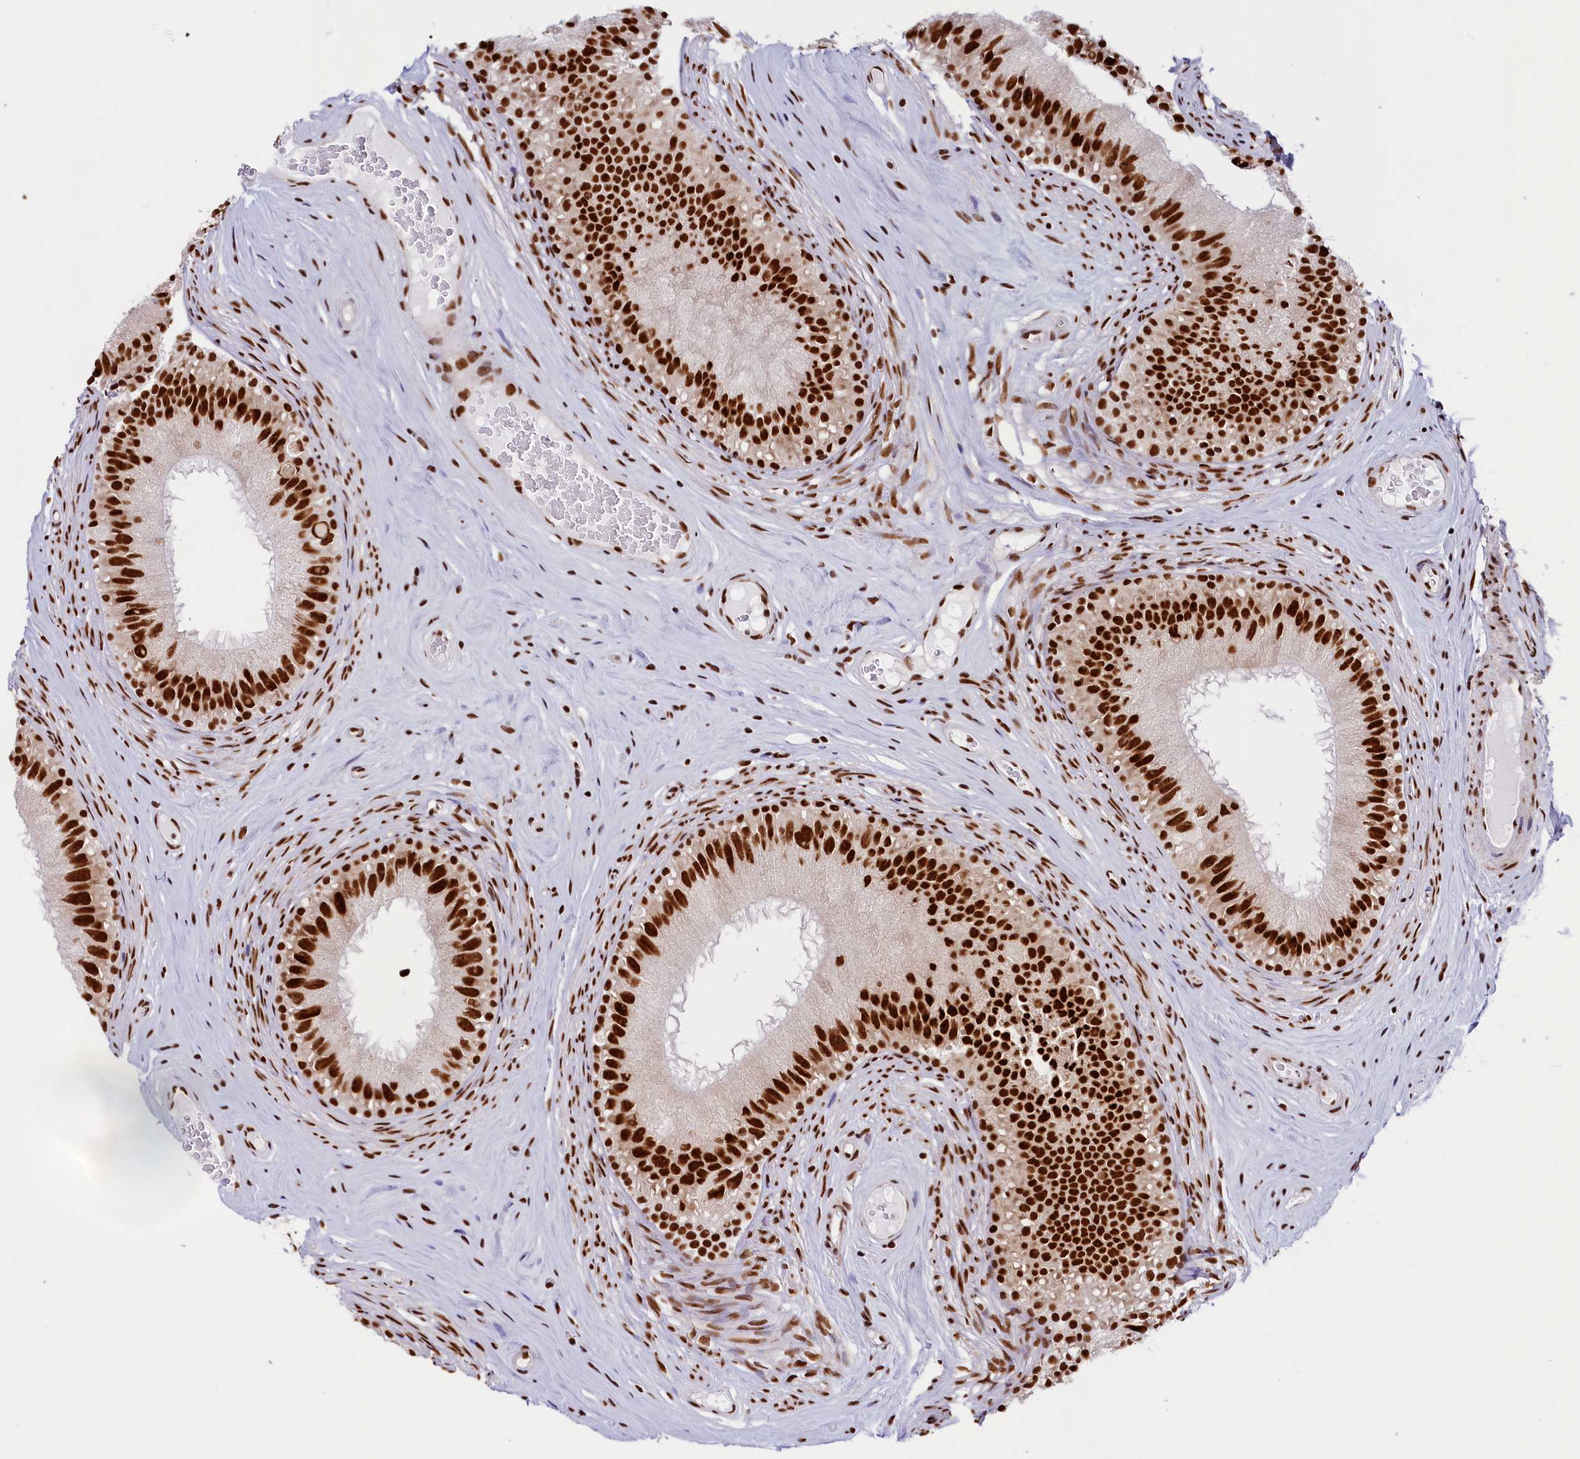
{"staining": {"intensity": "strong", "quantity": ">75%", "location": "nuclear"}, "tissue": "epididymis", "cell_type": "Glandular cells", "image_type": "normal", "snomed": [{"axis": "morphology", "description": "Normal tissue, NOS"}, {"axis": "topography", "description": "Epididymis"}], "caption": "Protein staining reveals strong nuclear staining in about >75% of glandular cells in unremarkable epididymis. (Stains: DAB (3,3'-diaminobenzidine) in brown, nuclei in blue, Microscopy: brightfield microscopy at high magnification).", "gene": "SNRNP70", "patient": {"sex": "male", "age": 45}}